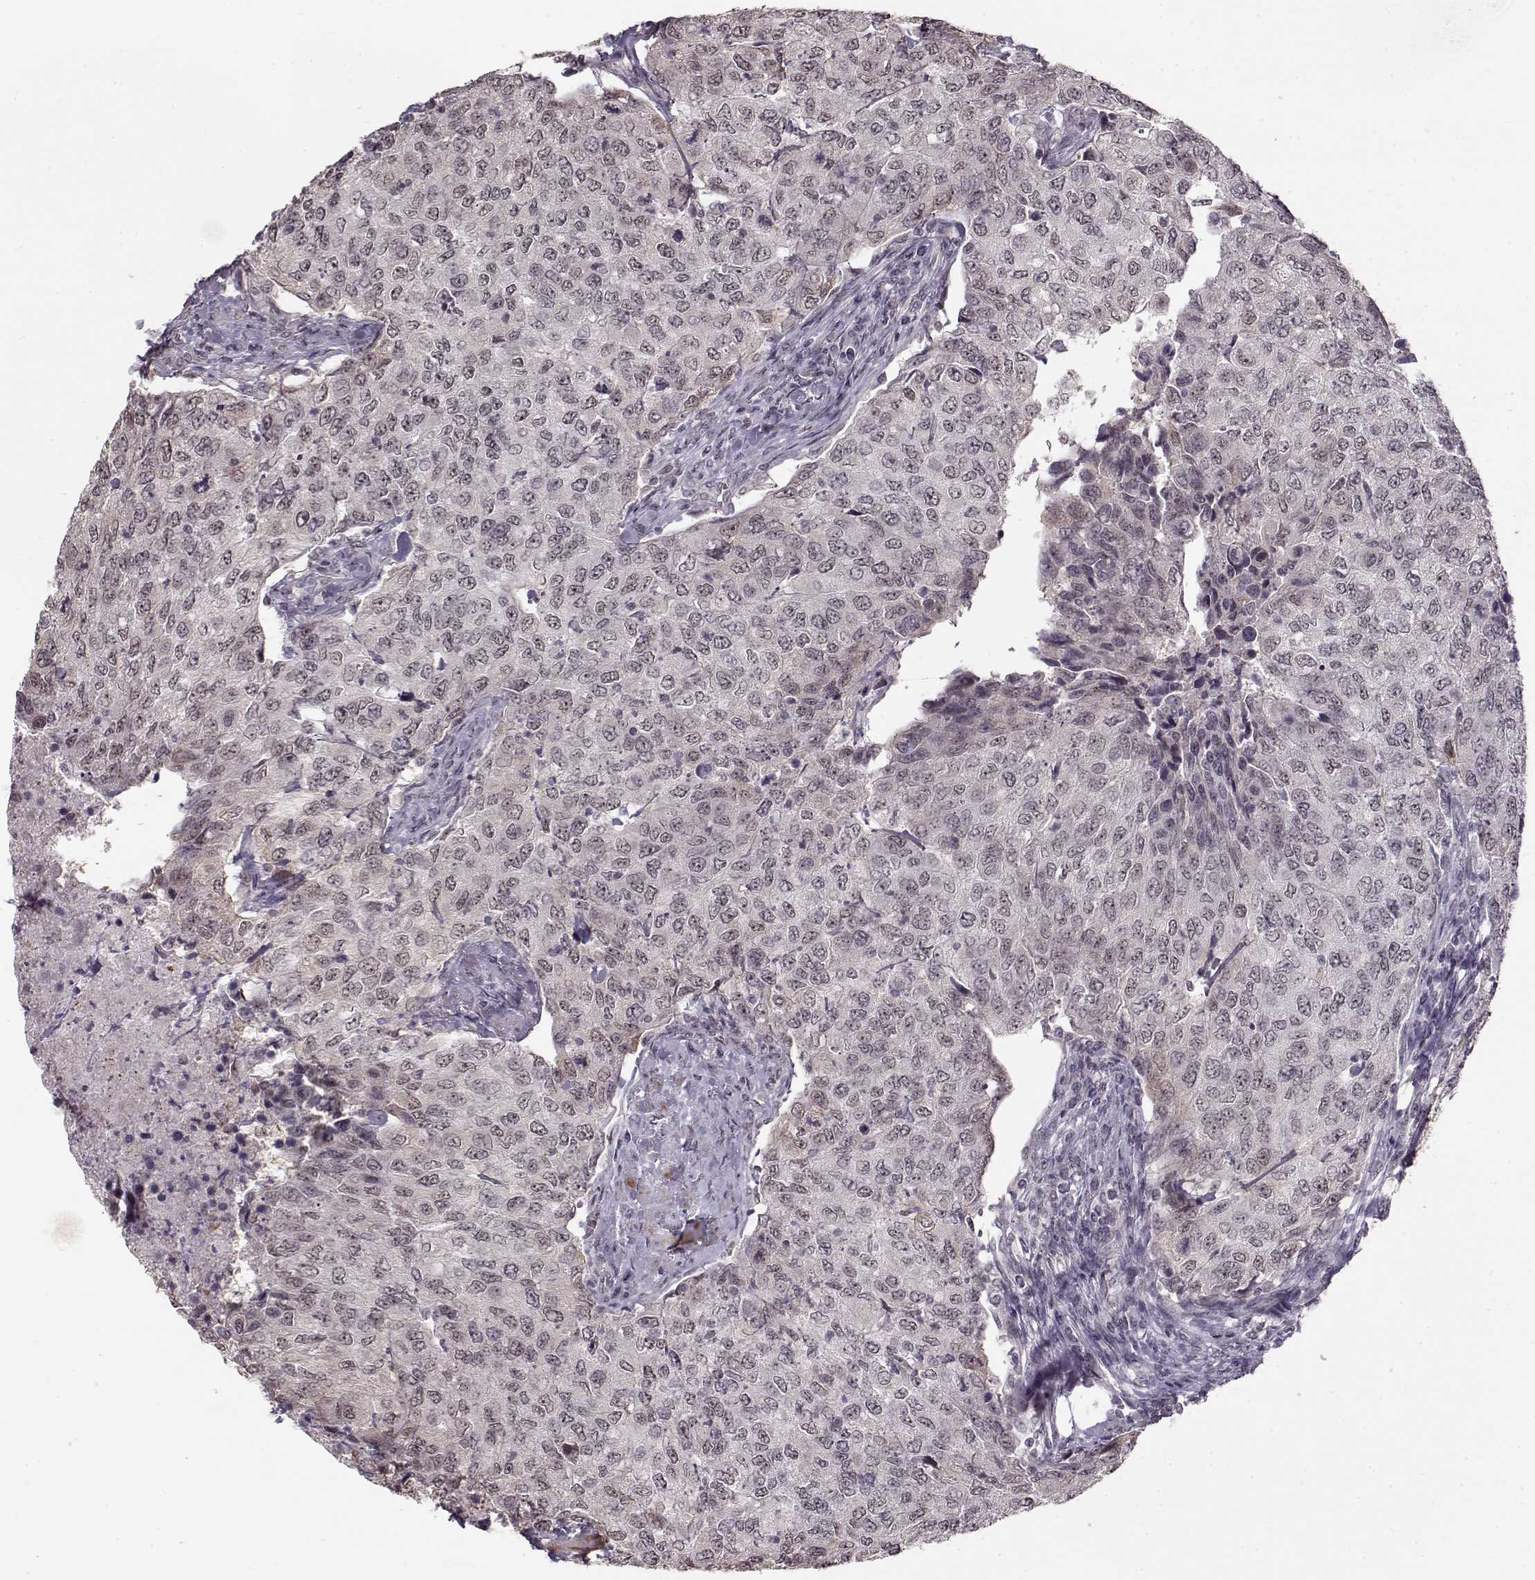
{"staining": {"intensity": "weak", "quantity": "<25%", "location": "nuclear"}, "tissue": "urothelial cancer", "cell_type": "Tumor cells", "image_type": "cancer", "snomed": [{"axis": "morphology", "description": "Urothelial carcinoma, High grade"}, {"axis": "topography", "description": "Urinary bladder"}], "caption": "This micrograph is of urothelial cancer stained with IHC to label a protein in brown with the nuclei are counter-stained blue. There is no staining in tumor cells.", "gene": "PCP4", "patient": {"sex": "female", "age": 78}}